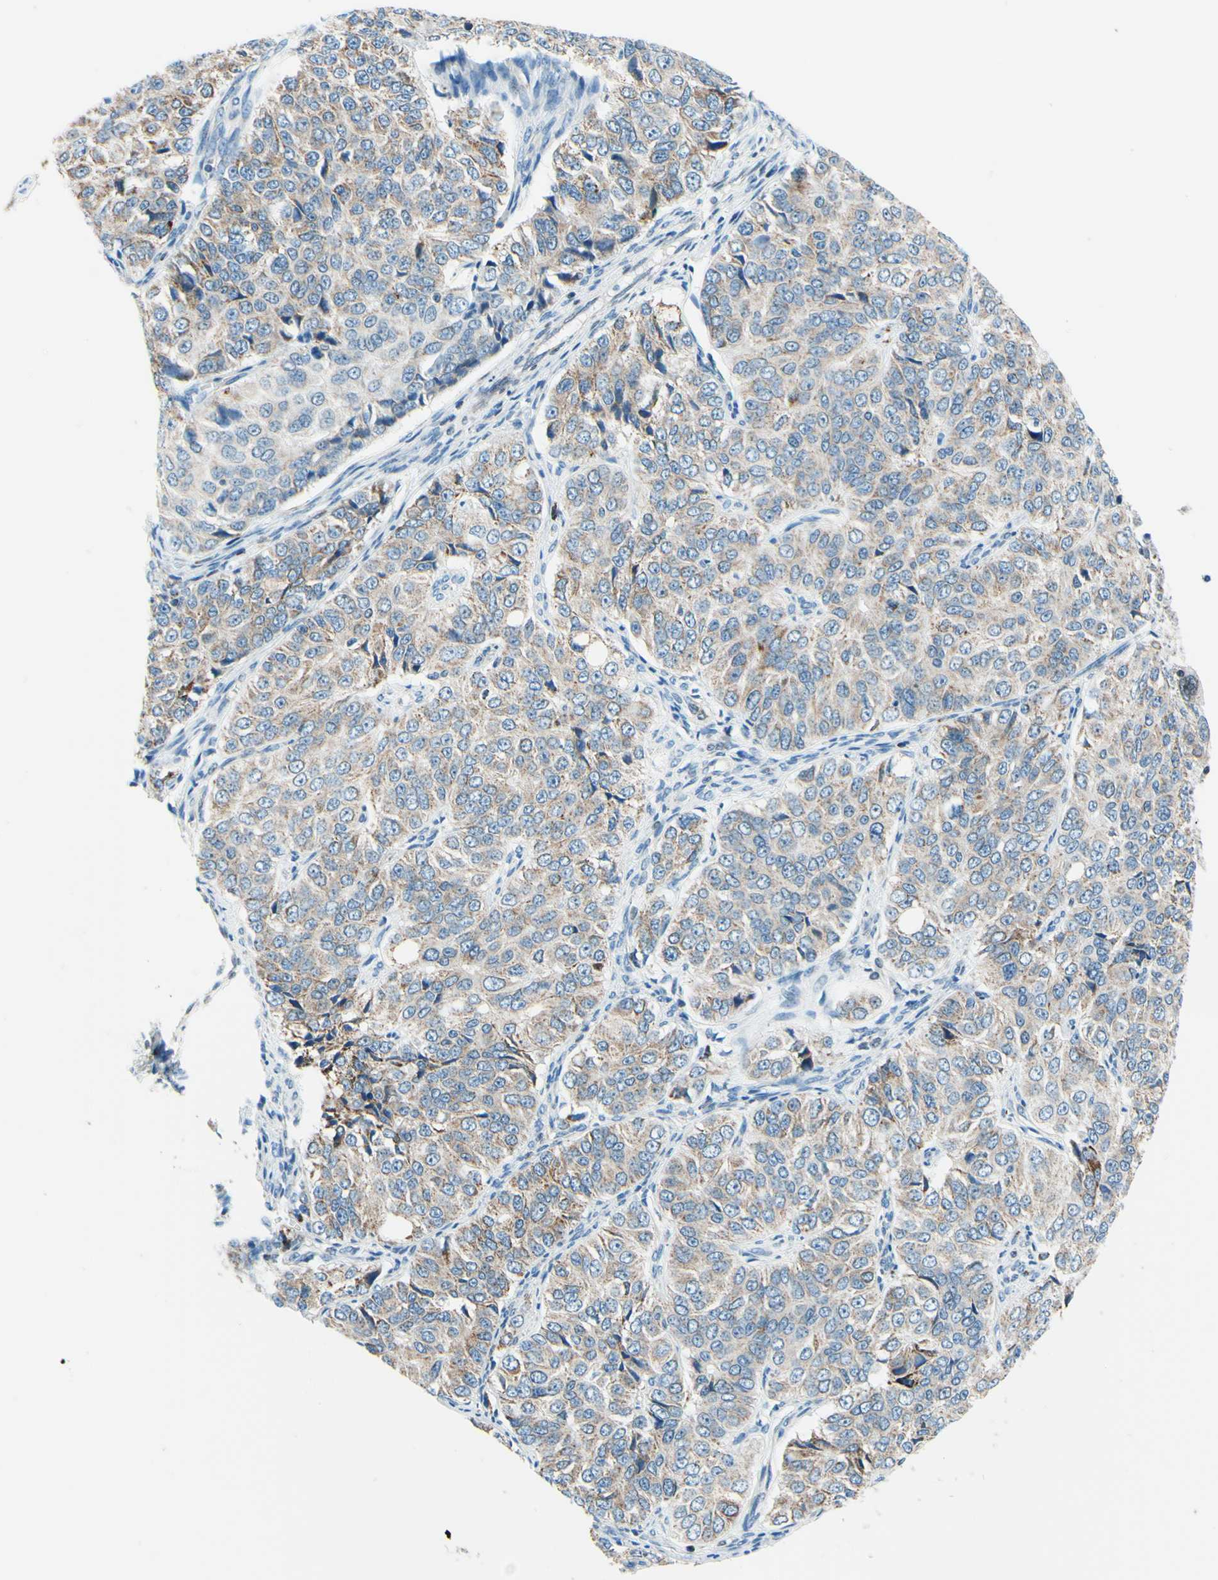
{"staining": {"intensity": "weak", "quantity": ">75%", "location": "cytoplasmic/membranous"}, "tissue": "ovarian cancer", "cell_type": "Tumor cells", "image_type": "cancer", "snomed": [{"axis": "morphology", "description": "Carcinoma, endometroid"}, {"axis": "topography", "description": "Ovary"}], "caption": "DAB (3,3'-diaminobenzidine) immunohistochemical staining of endometroid carcinoma (ovarian) exhibits weak cytoplasmic/membranous protein expression in about >75% of tumor cells.", "gene": "CBX7", "patient": {"sex": "female", "age": 51}}